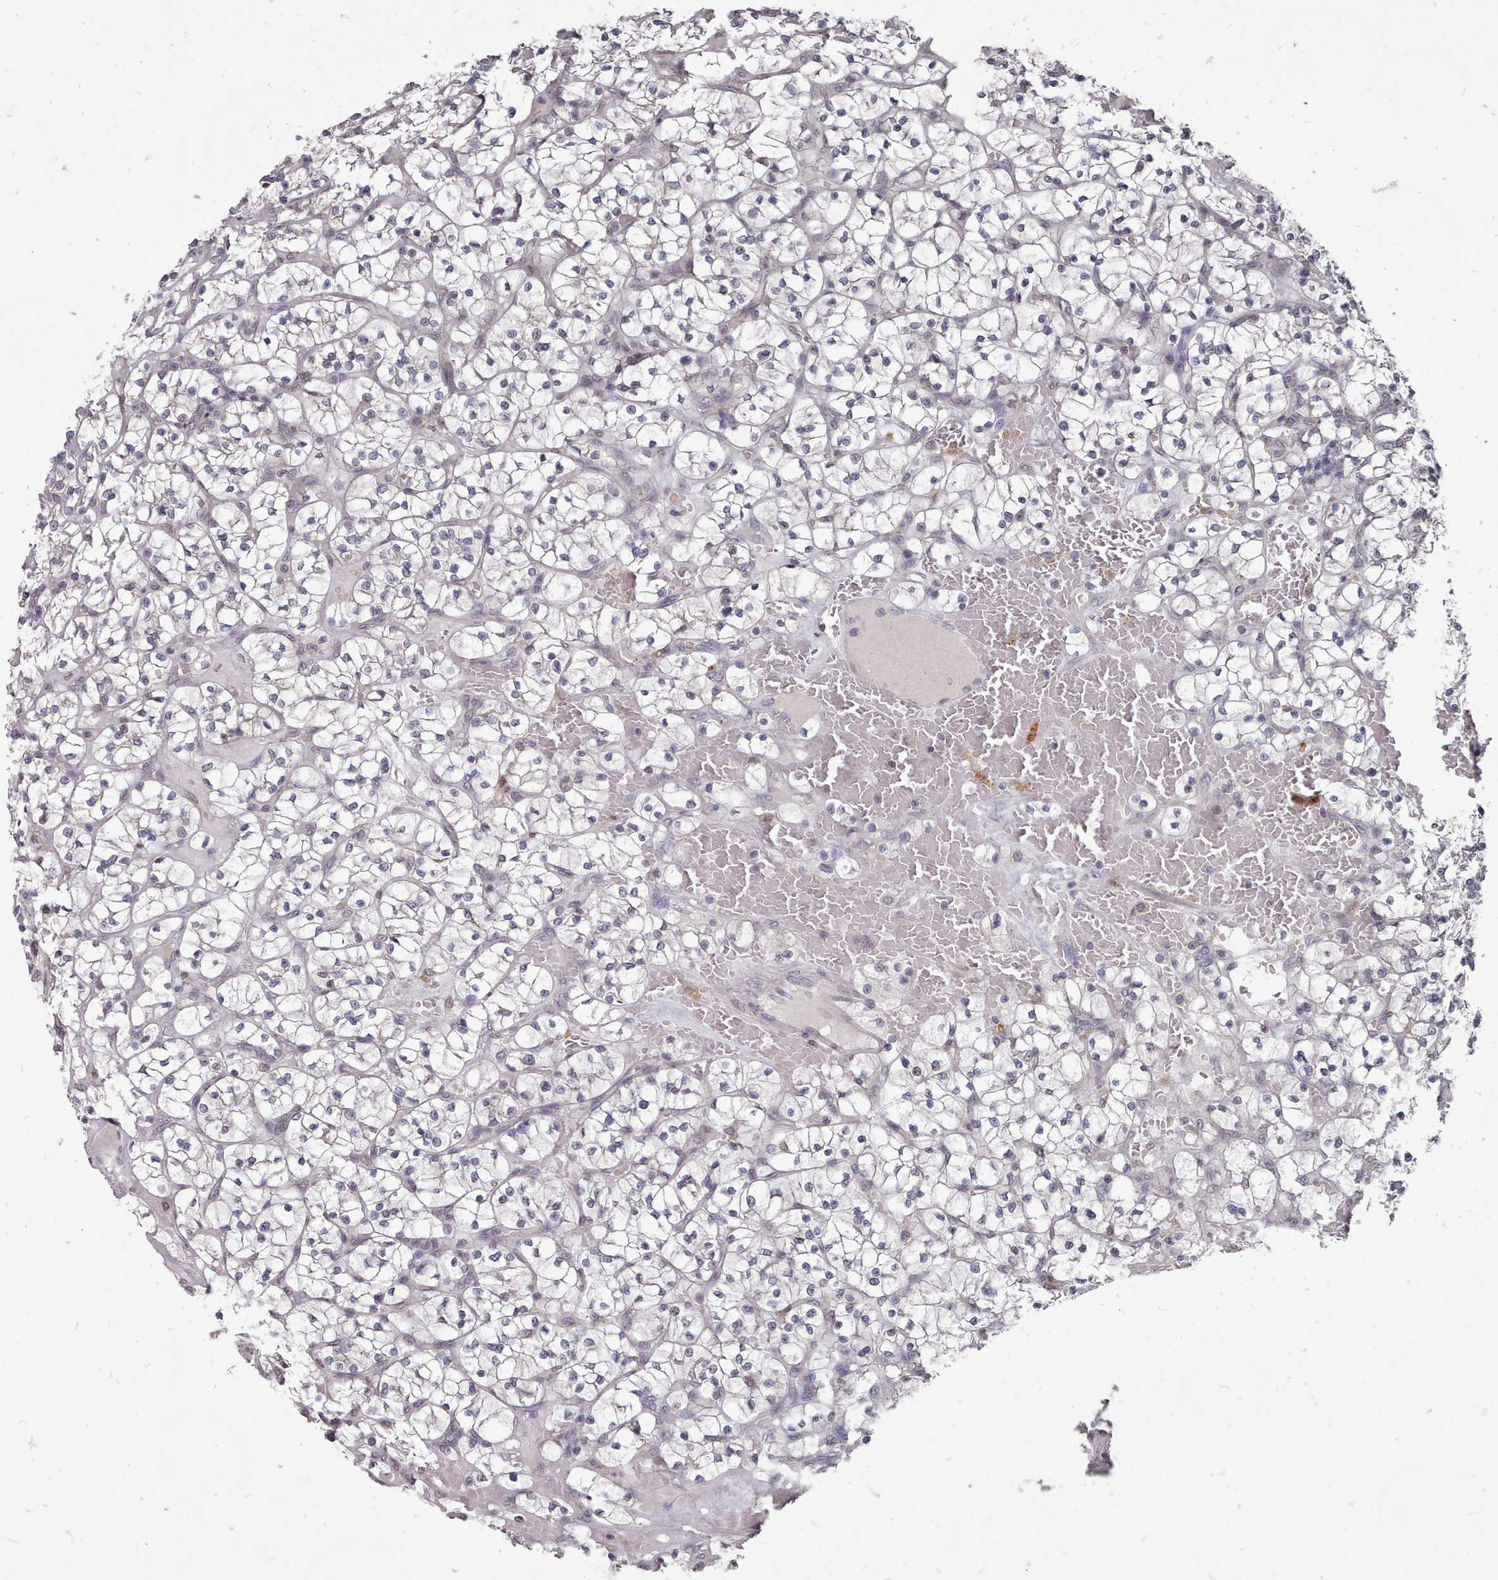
{"staining": {"intensity": "negative", "quantity": "none", "location": "none"}, "tissue": "renal cancer", "cell_type": "Tumor cells", "image_type": "cancer", "snomed": [{"axis": "morphology", "description": "Adenocarcinoma, NOS"}, {"axis": "topography", "description": "Kidney"}], "caption": "Immunohistochemistry of renal cancer exhibits no expression in tumor cells.", "gene": "ACKR3", "patient": {"sex": "female", "age": 64}}